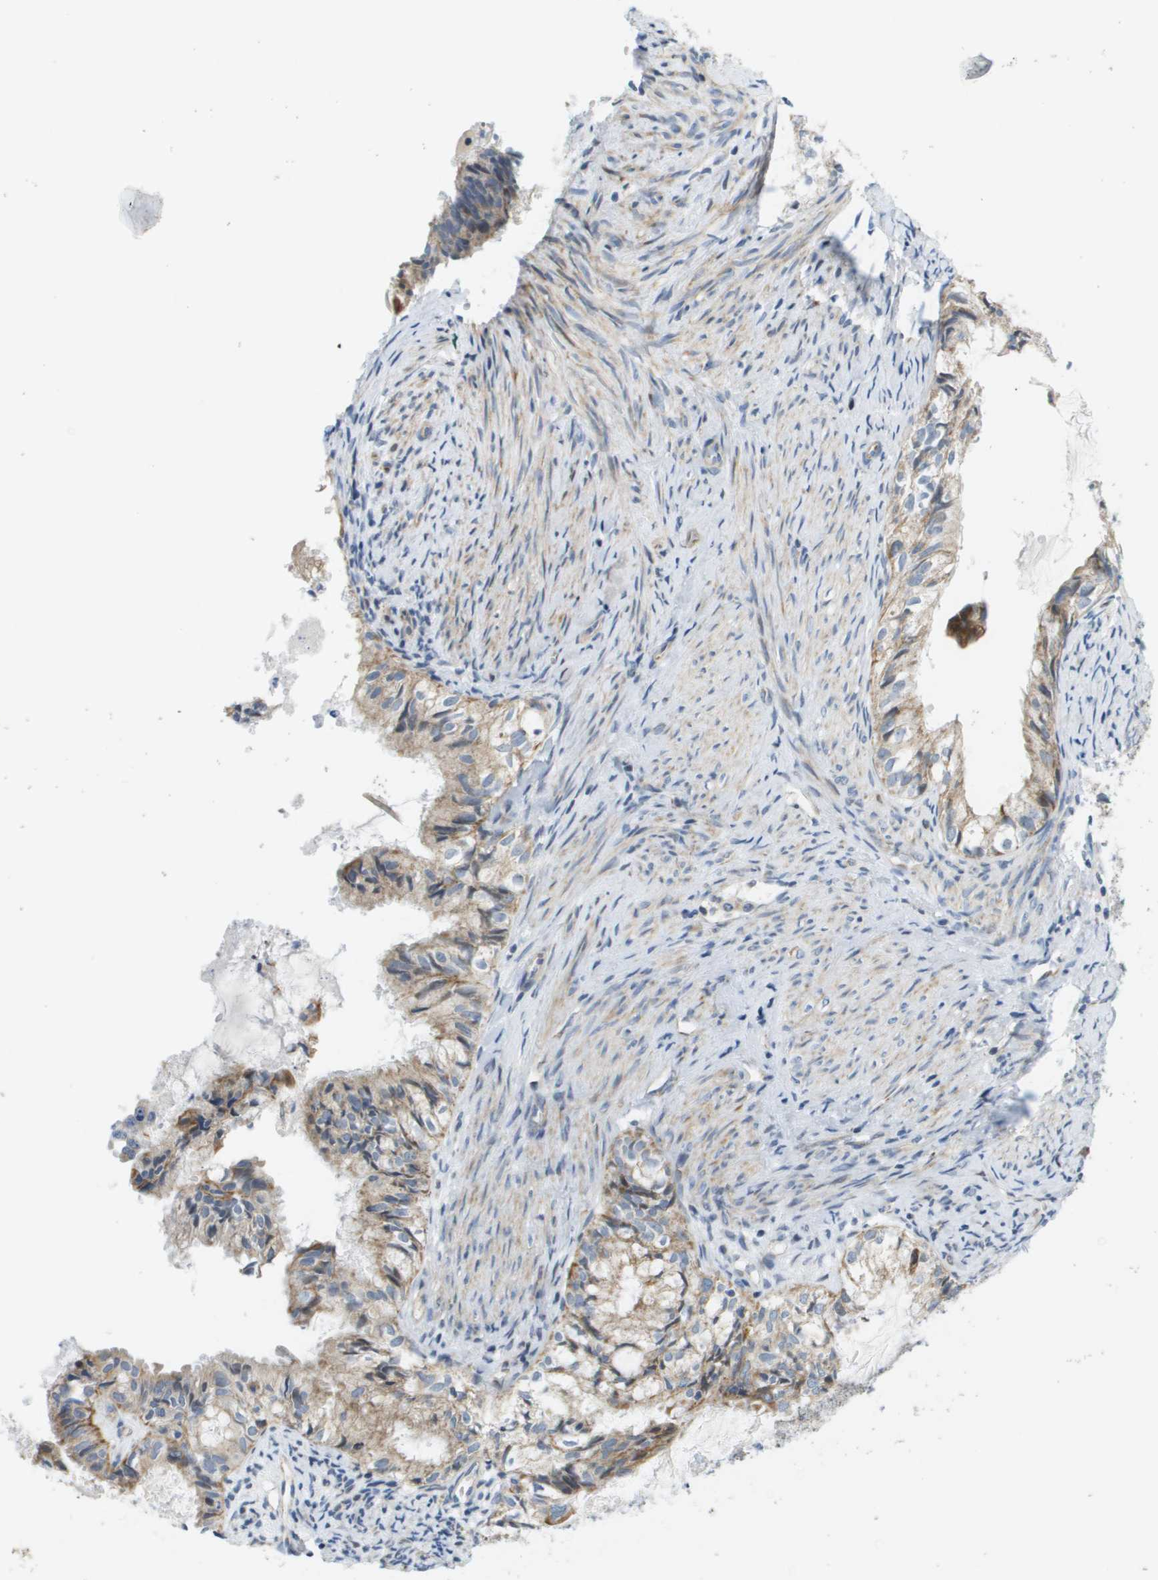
{"staining": {"intensity": "moderate", "quantity": "<25%", "location": "cytoplasmic/membranous"}, "tissue": "cervical cancer", "cell_type": "Tumor cells", "image_type": "cancer", "snomed": [{"axis": "morphology", "description": "Normal tissue, NOS"}, {"axis": "morphology", "description": "Adenocarcinoma, NOS"}, {"axis": "topography", "description": "Cervix"}, {"axis": "topography", "description": "Endometrium"}], "caption": "High-power microscopy captured an immunohistochemistry (IHC) micrograph of cervical cancer (adenocarcinoma), revealing moderate cytoplasmic/membranous positivity in about <25% of tumor cells.", "gene": "KRT23", "patient": {"sex": "female", "age": 86}}